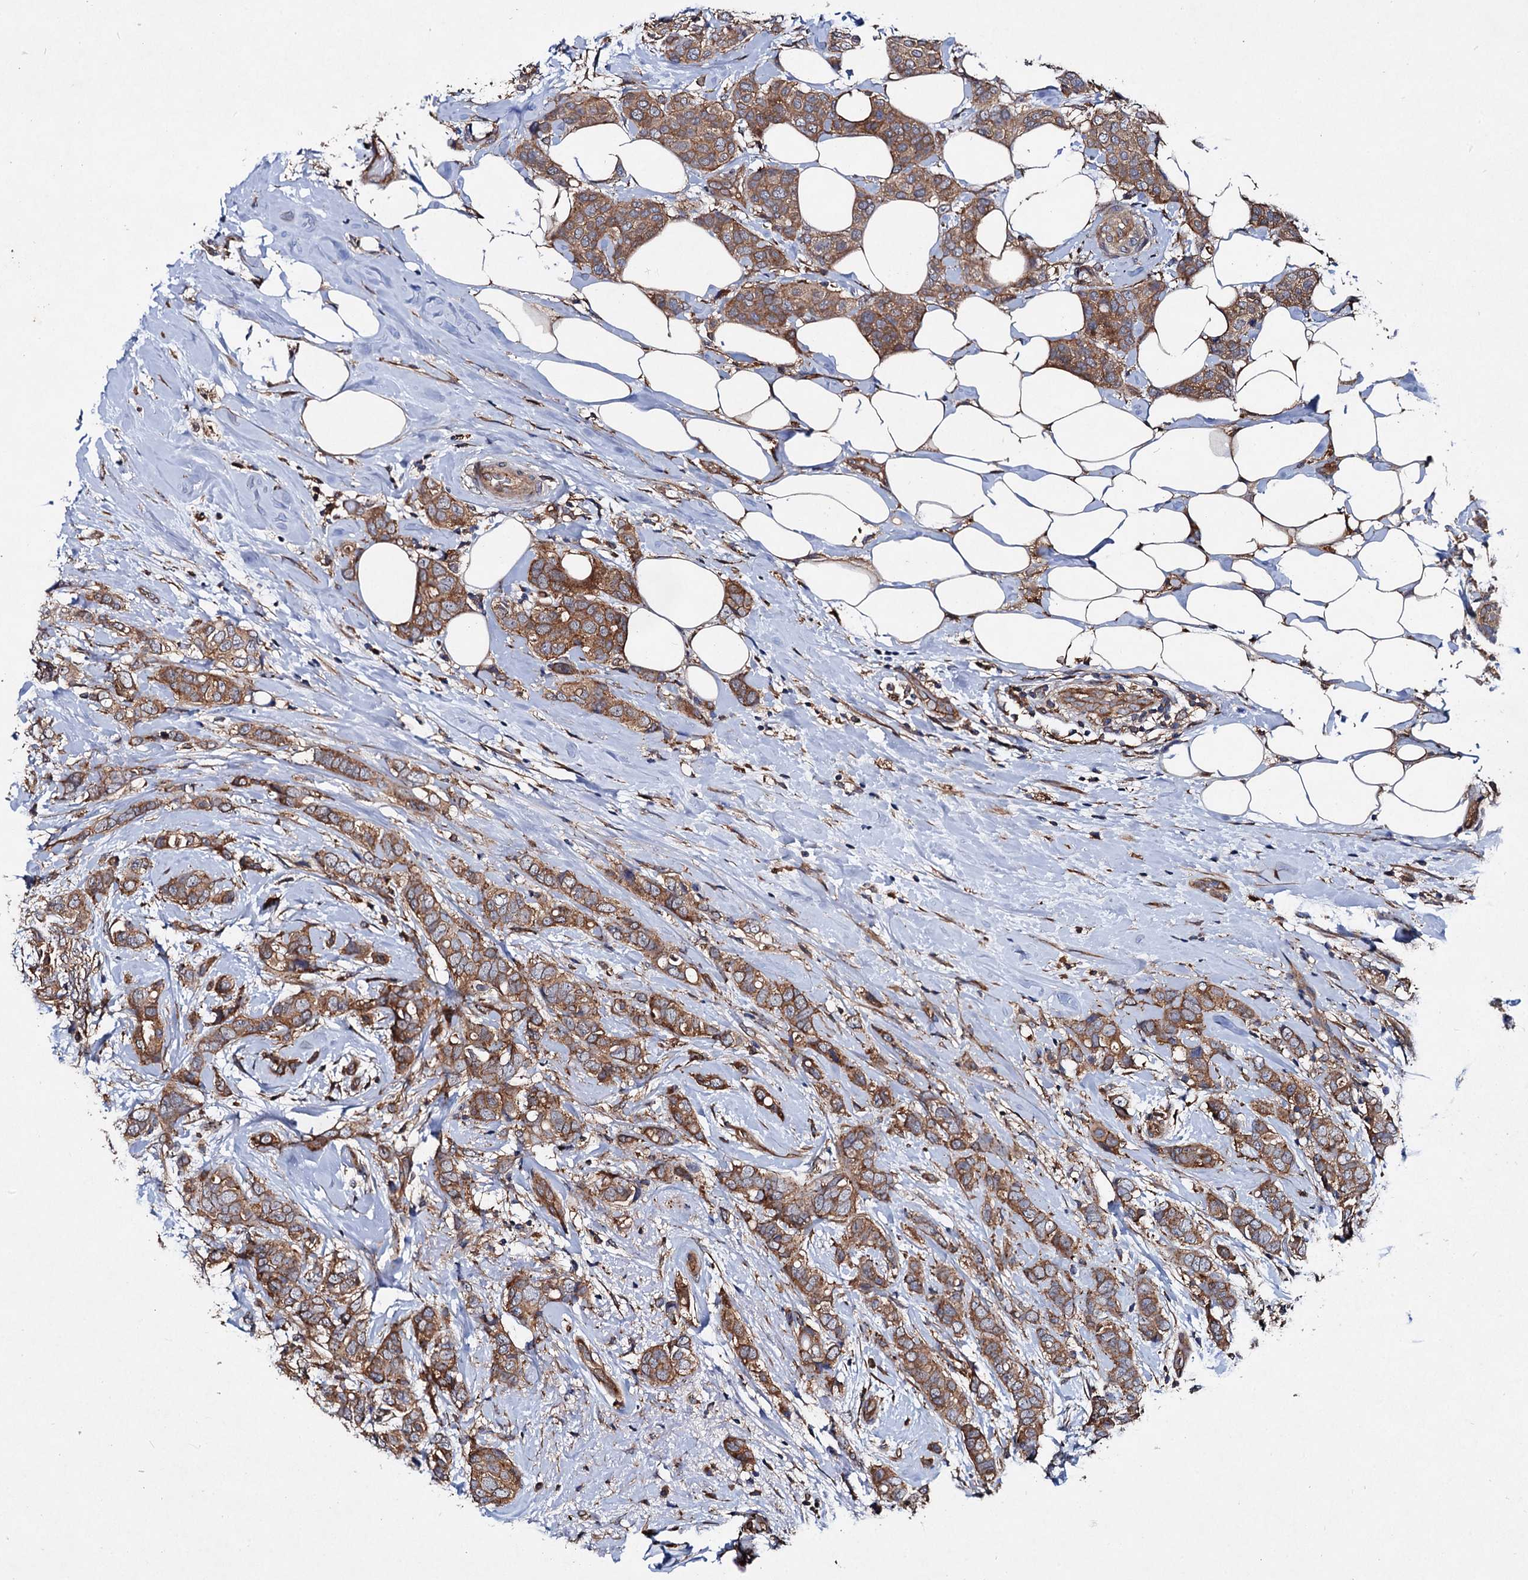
{"staining": {"intensity": "moderate", "quantity": ">75%", "location": "cytoplasmic/membranous"}, "tissue": "breast cancer", "cell_type": "Tumor cells", "image_type": "cancer", "snomed": [{"axis": "morphology", "description": "Lobular carcinoma"}, {"axis": "topography", "description": "Breast"}], "caption": "Immunohistochemistry (IHC) image of human breast cancer stained for a protein (brown), which displays medium levels of moderate cytoplasmic/membranous positivity in approximately >75% of tumor cells.", "gene": "VPS29", "patient": {"sex": "female", "age": 51}}